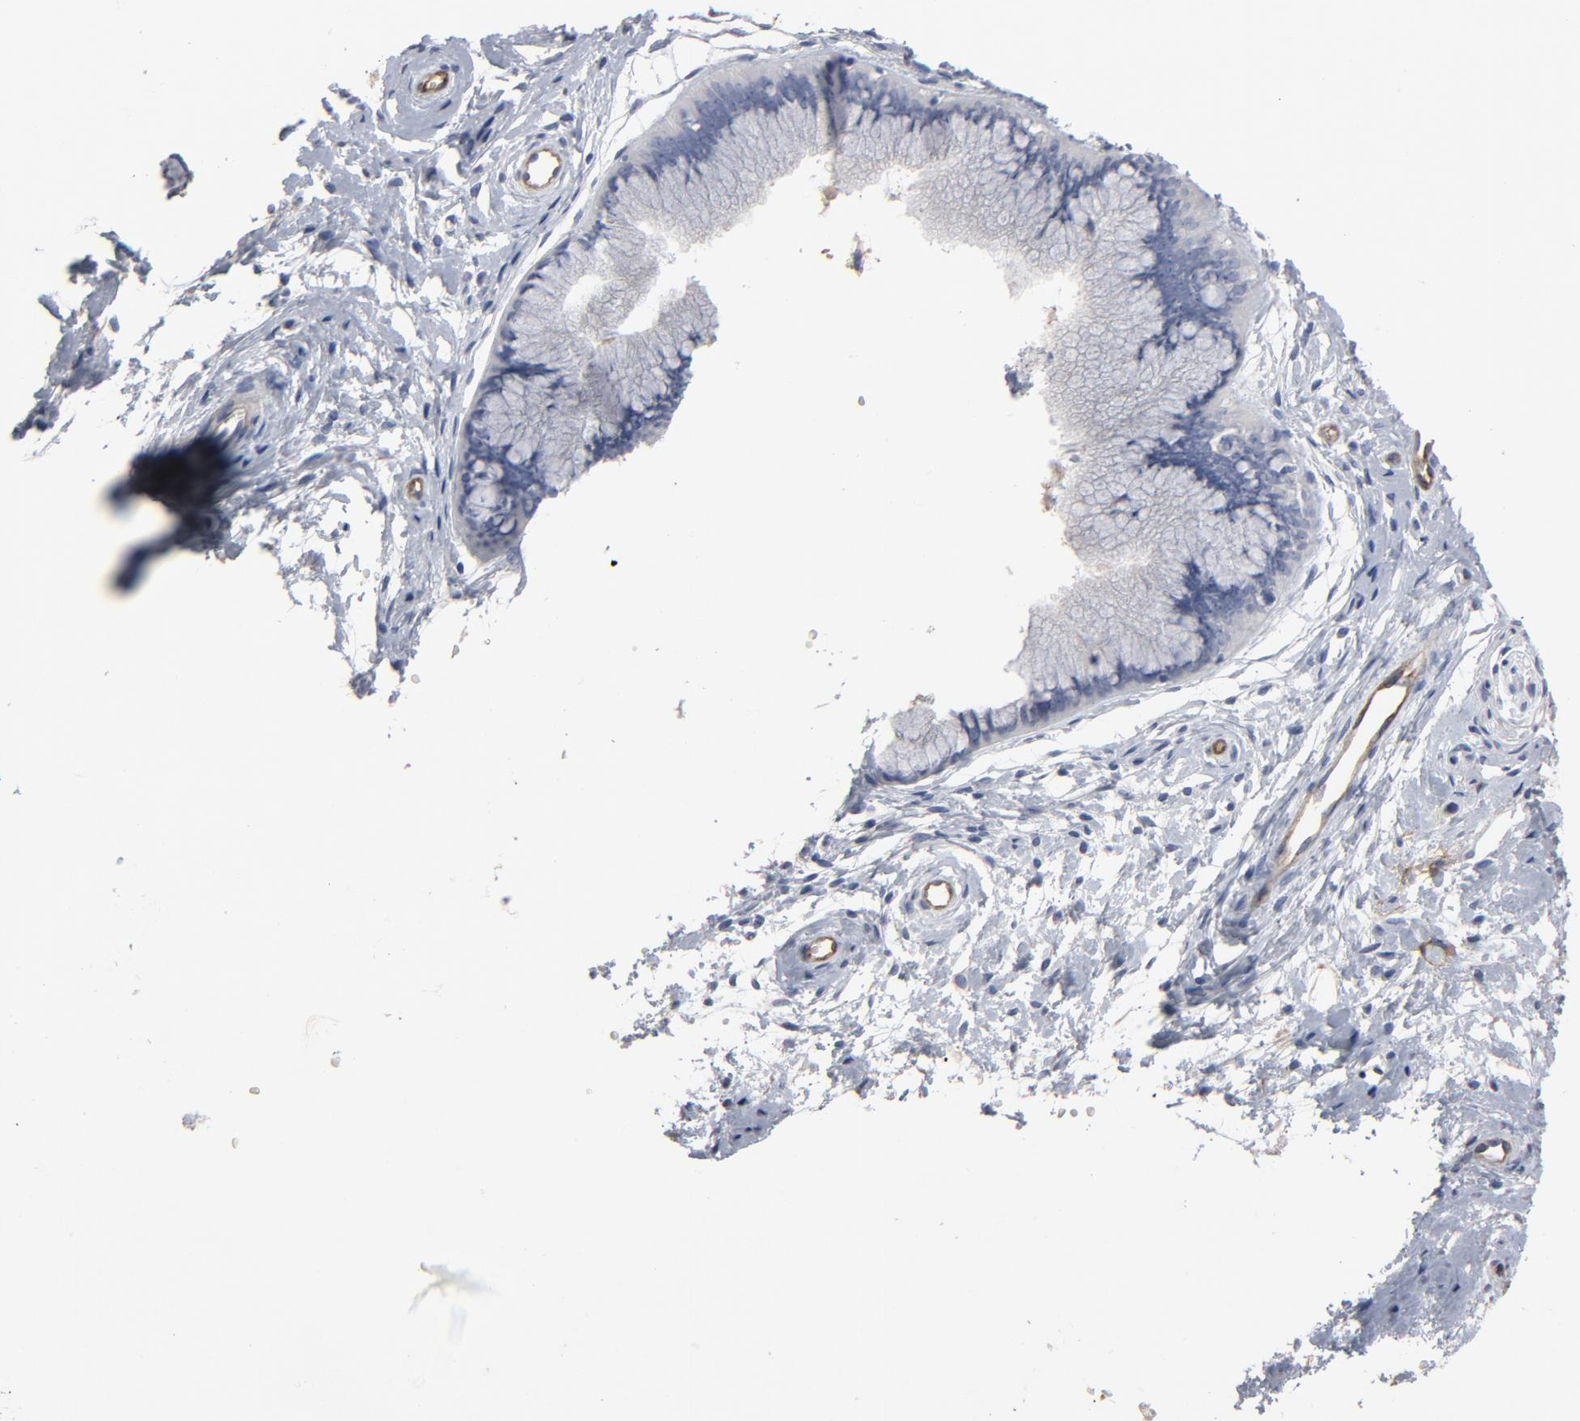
{"staining": {"intensity": "negative", "quantity": "none", "location": "none"}, "tissue": "cervix", "cell_type": "Glandular cells", "image_type": "normal", "snomed": [{"axis": "morphology", "description": "Normal tissue, NOS"}, {"axis": "topography", "description": "Cervix"}], "caption": "Immunohistochemical staining of unremarkable cervix displays no significant expression in glandular cells. Nuclei are stained in blue.", "gene": "KDR", "patient": {"sex": "female", "age": 39}}